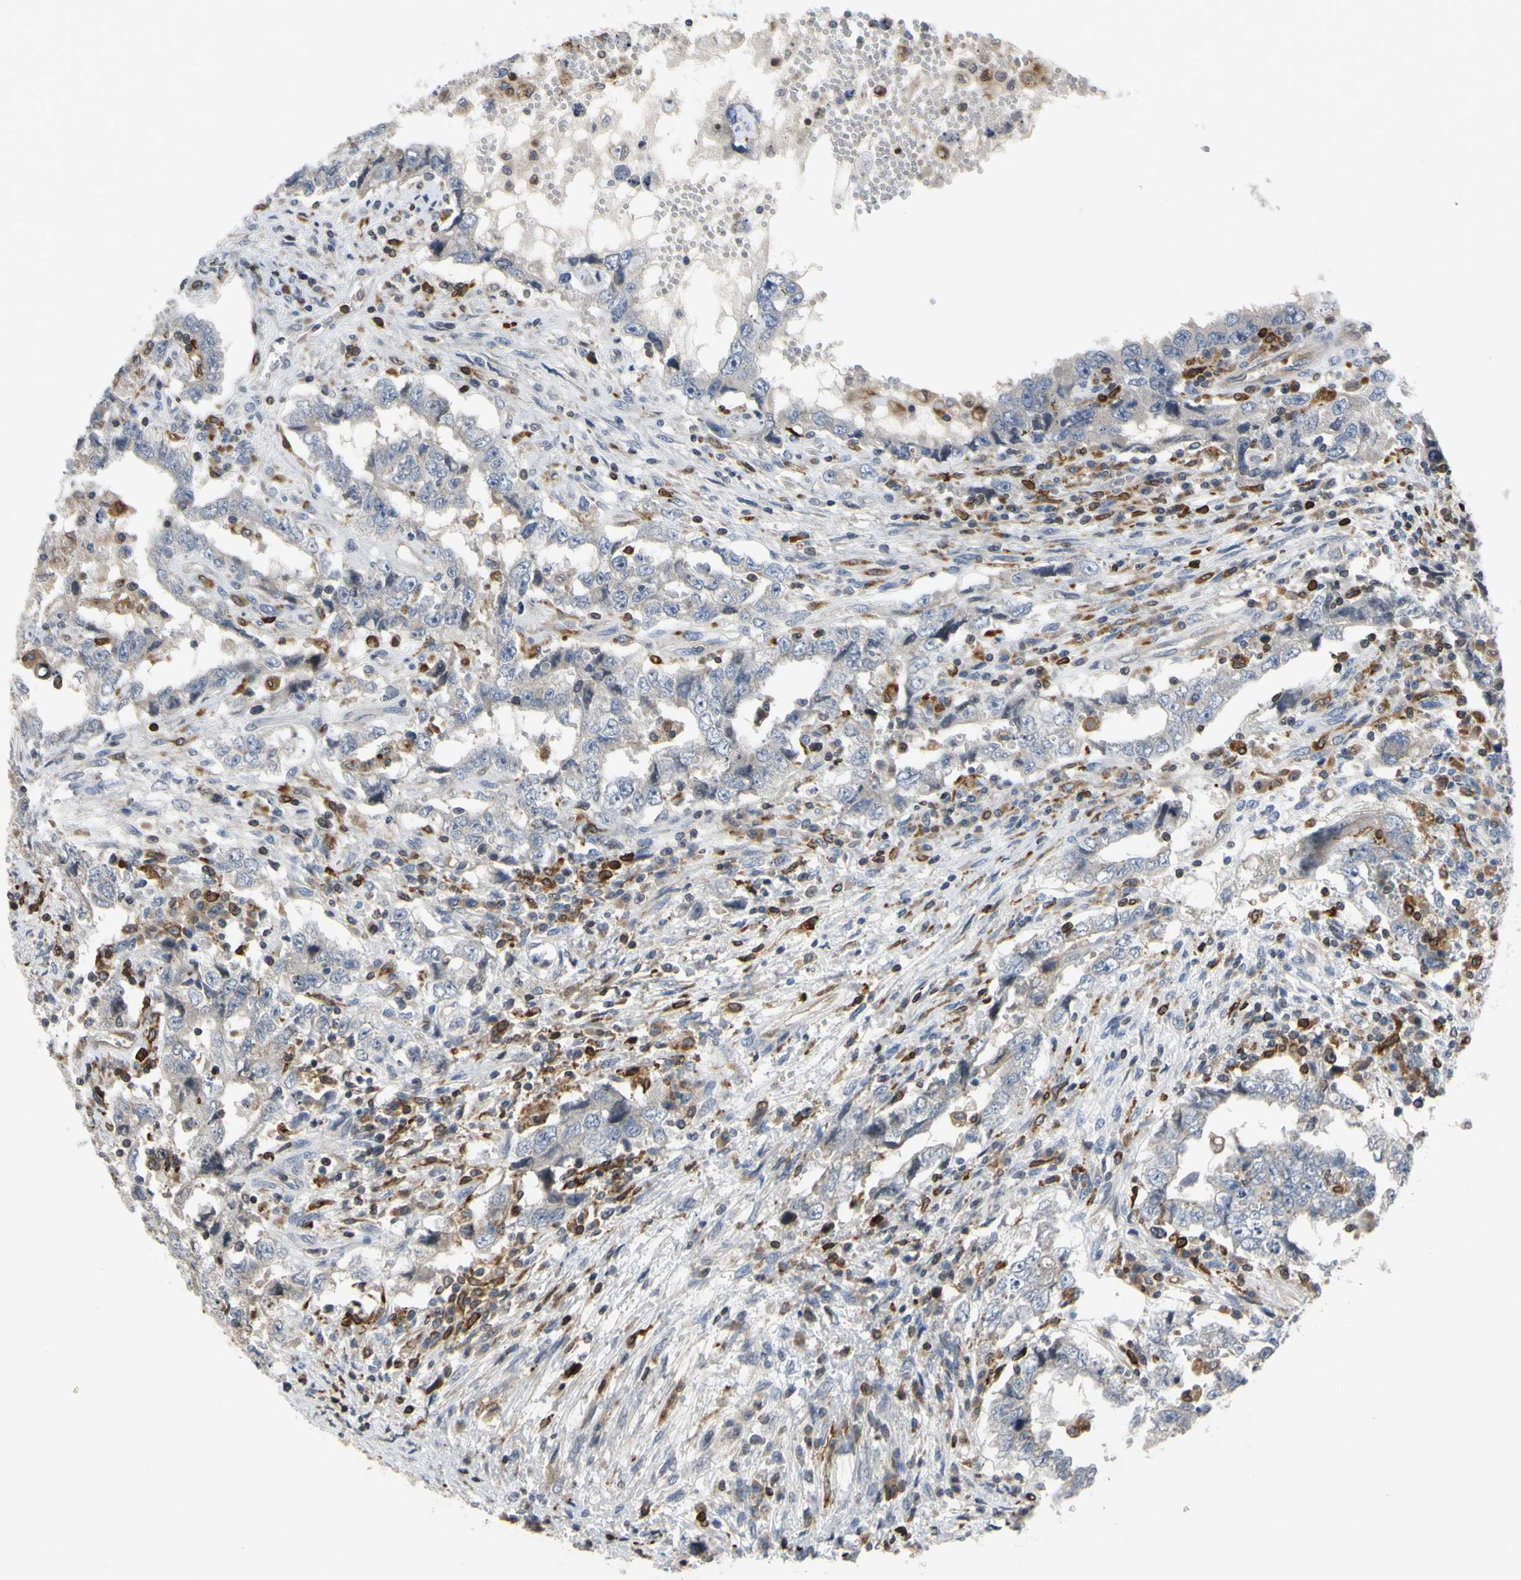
{"staining": {"intensity": "negative", "quantity": "none", "location": "none"}, "tissue": "testis cancer", "cell_type": "Tumor cells", "image_type": "cancer", "snomed": [{"axis": "morphology", "description": "Carcinoma, Embryonal, NOS"}, {"axis": "topography", "description": "Testis"}], "caption": "DAB (3,3'-diaminobenzidine) immunohistochemical staining of human testis cancer exhibits no significant staining in tumor cells.", "gene": "PLXNA2", "patient": {"sex": "male", "age": 26}}